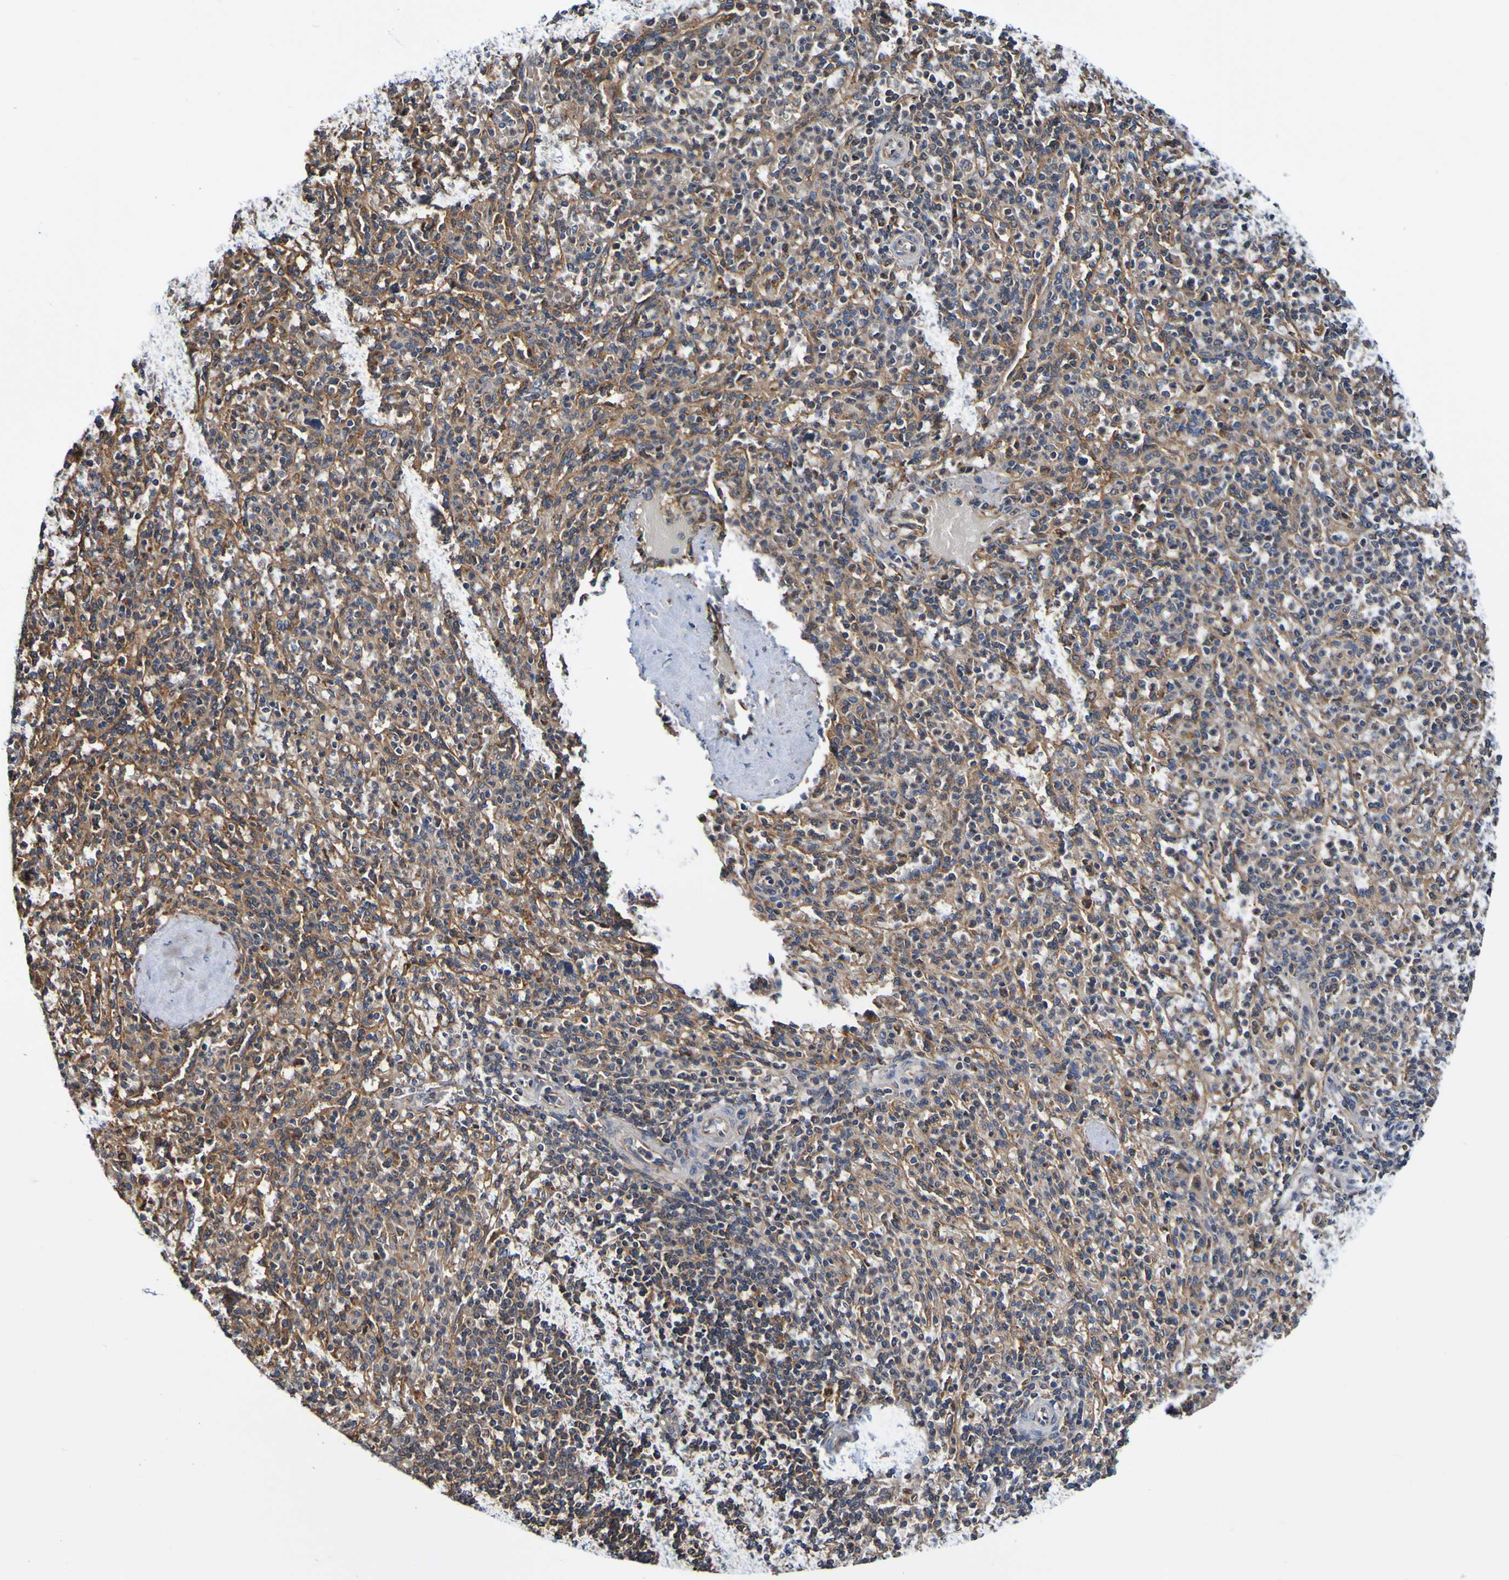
{"staining": {"intensity": "moderate", "quantity": "25%-75%", "location": "cytoplasmic/membranous"}, "tissue": "spleen", "cell_type": "Cells in red pulp", "image_type": "normal", "snomed": [{"axis": "morphology", "description": "Normal tissue, NOS"}, {"axis": "topography", "description": "Spleen"}], "caption": "Cells in red pulp exhibit medium levels of moderate cytoplasmic/membranous positivity in about 25%-75% of cells in benign spleen. (Stains: DAB (3,3'-diaminobenzidine) in brown, nuclei in blue, Microscopy: brightfield microscopy at high magnification).", "gene": "AXIN1", "patient": {"sex": "male", "age": 36}}